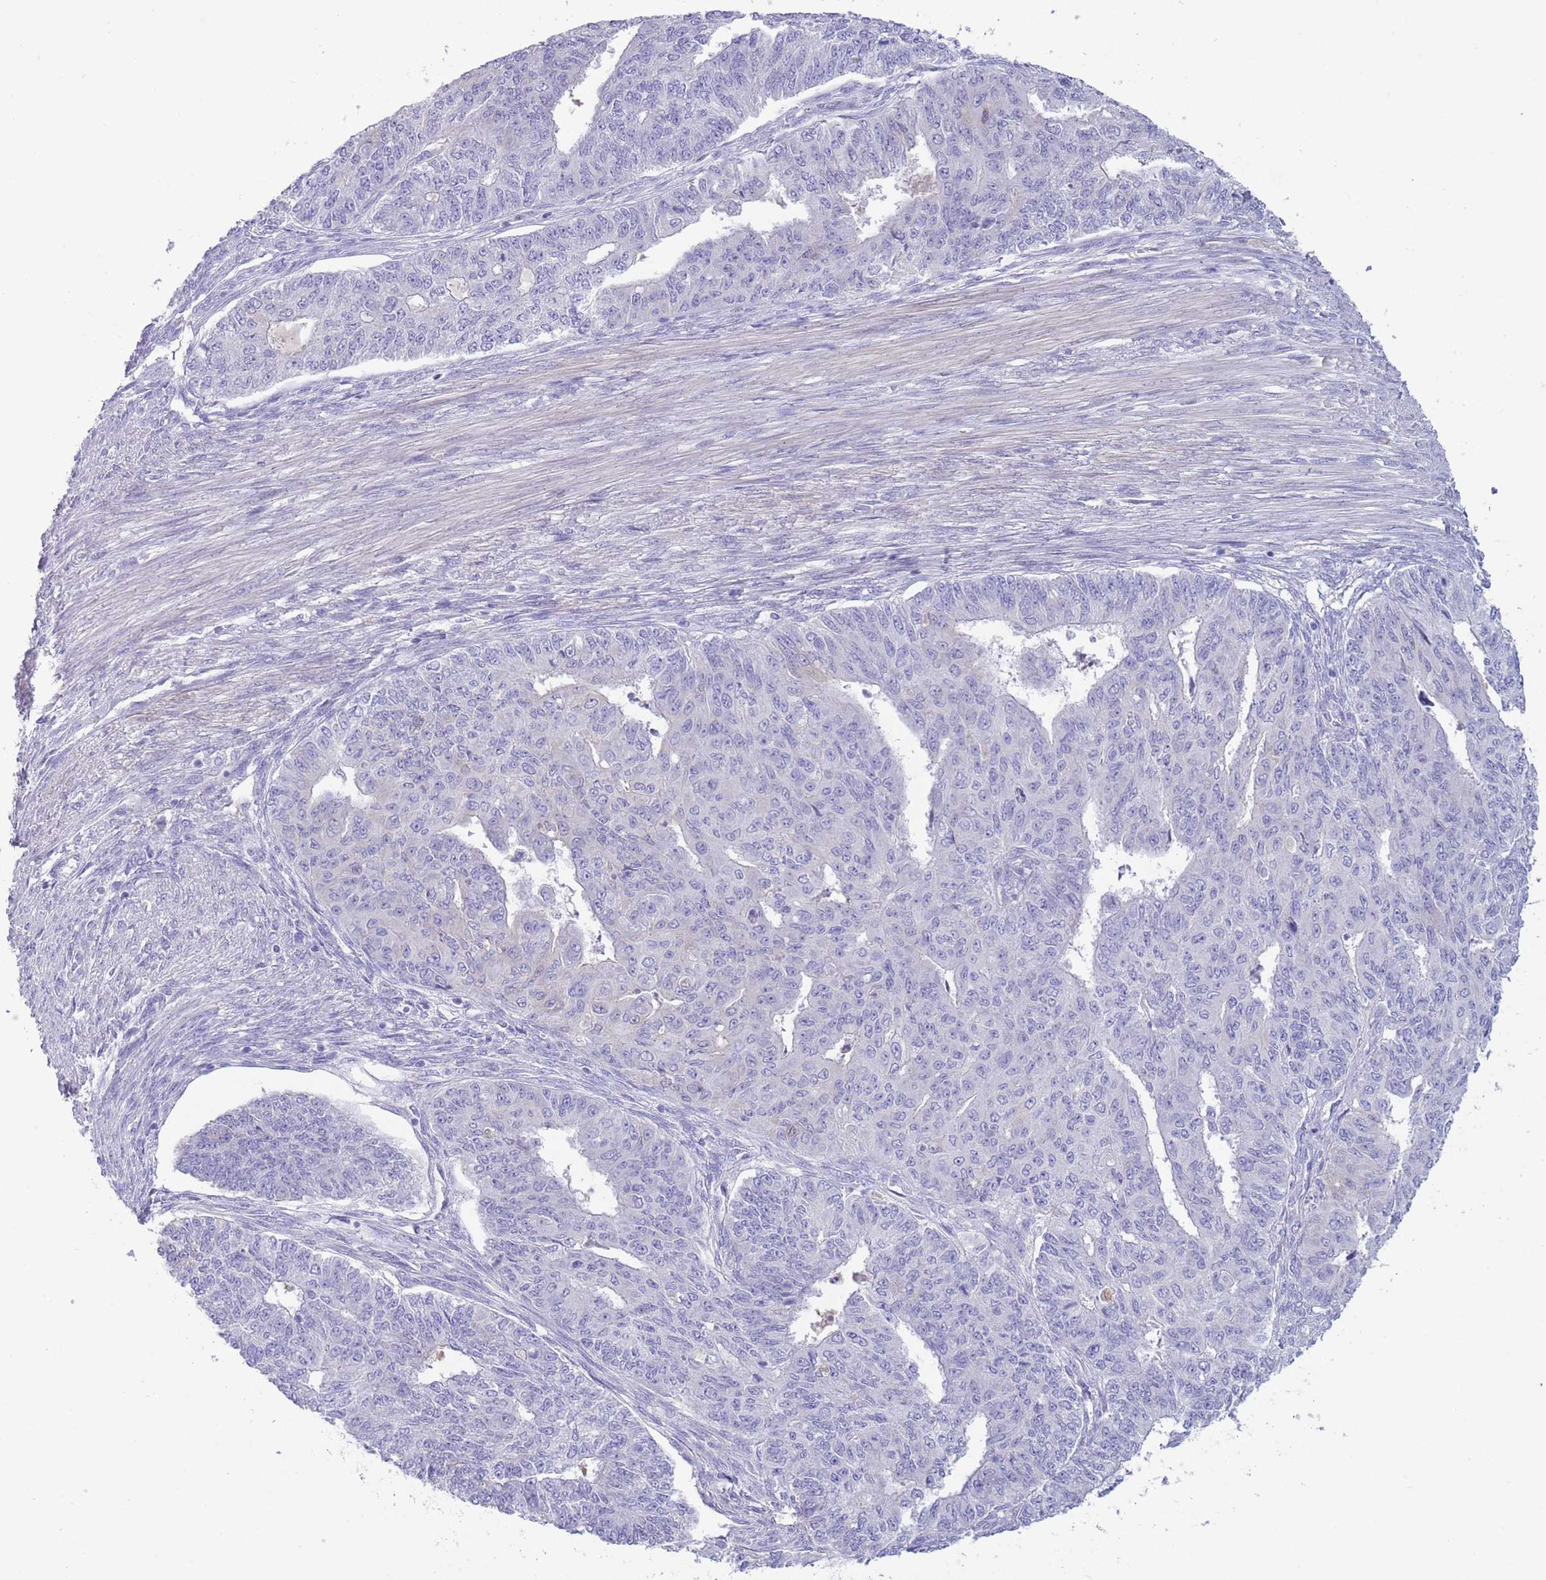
{"staining": {"intensity": "negative", "quantity": "none", "location": "none"}, "tissue": "endometrial cancer", "cell_type": "Tumor cells", "image_type": "cancer", "snomed": [{"axis": "morphology", "description": "Adenocarcinoma, NOS"}, {"axis": "topography", "description": "Endometrium"}], "caption": "Immunohistochemistry (IHC) of human endometrial cancer displays no positivity in tumor cells. Nuclei are stained in blue.", "gene": "IGFL4", "patient": {"sex": "female", "age": 32}}